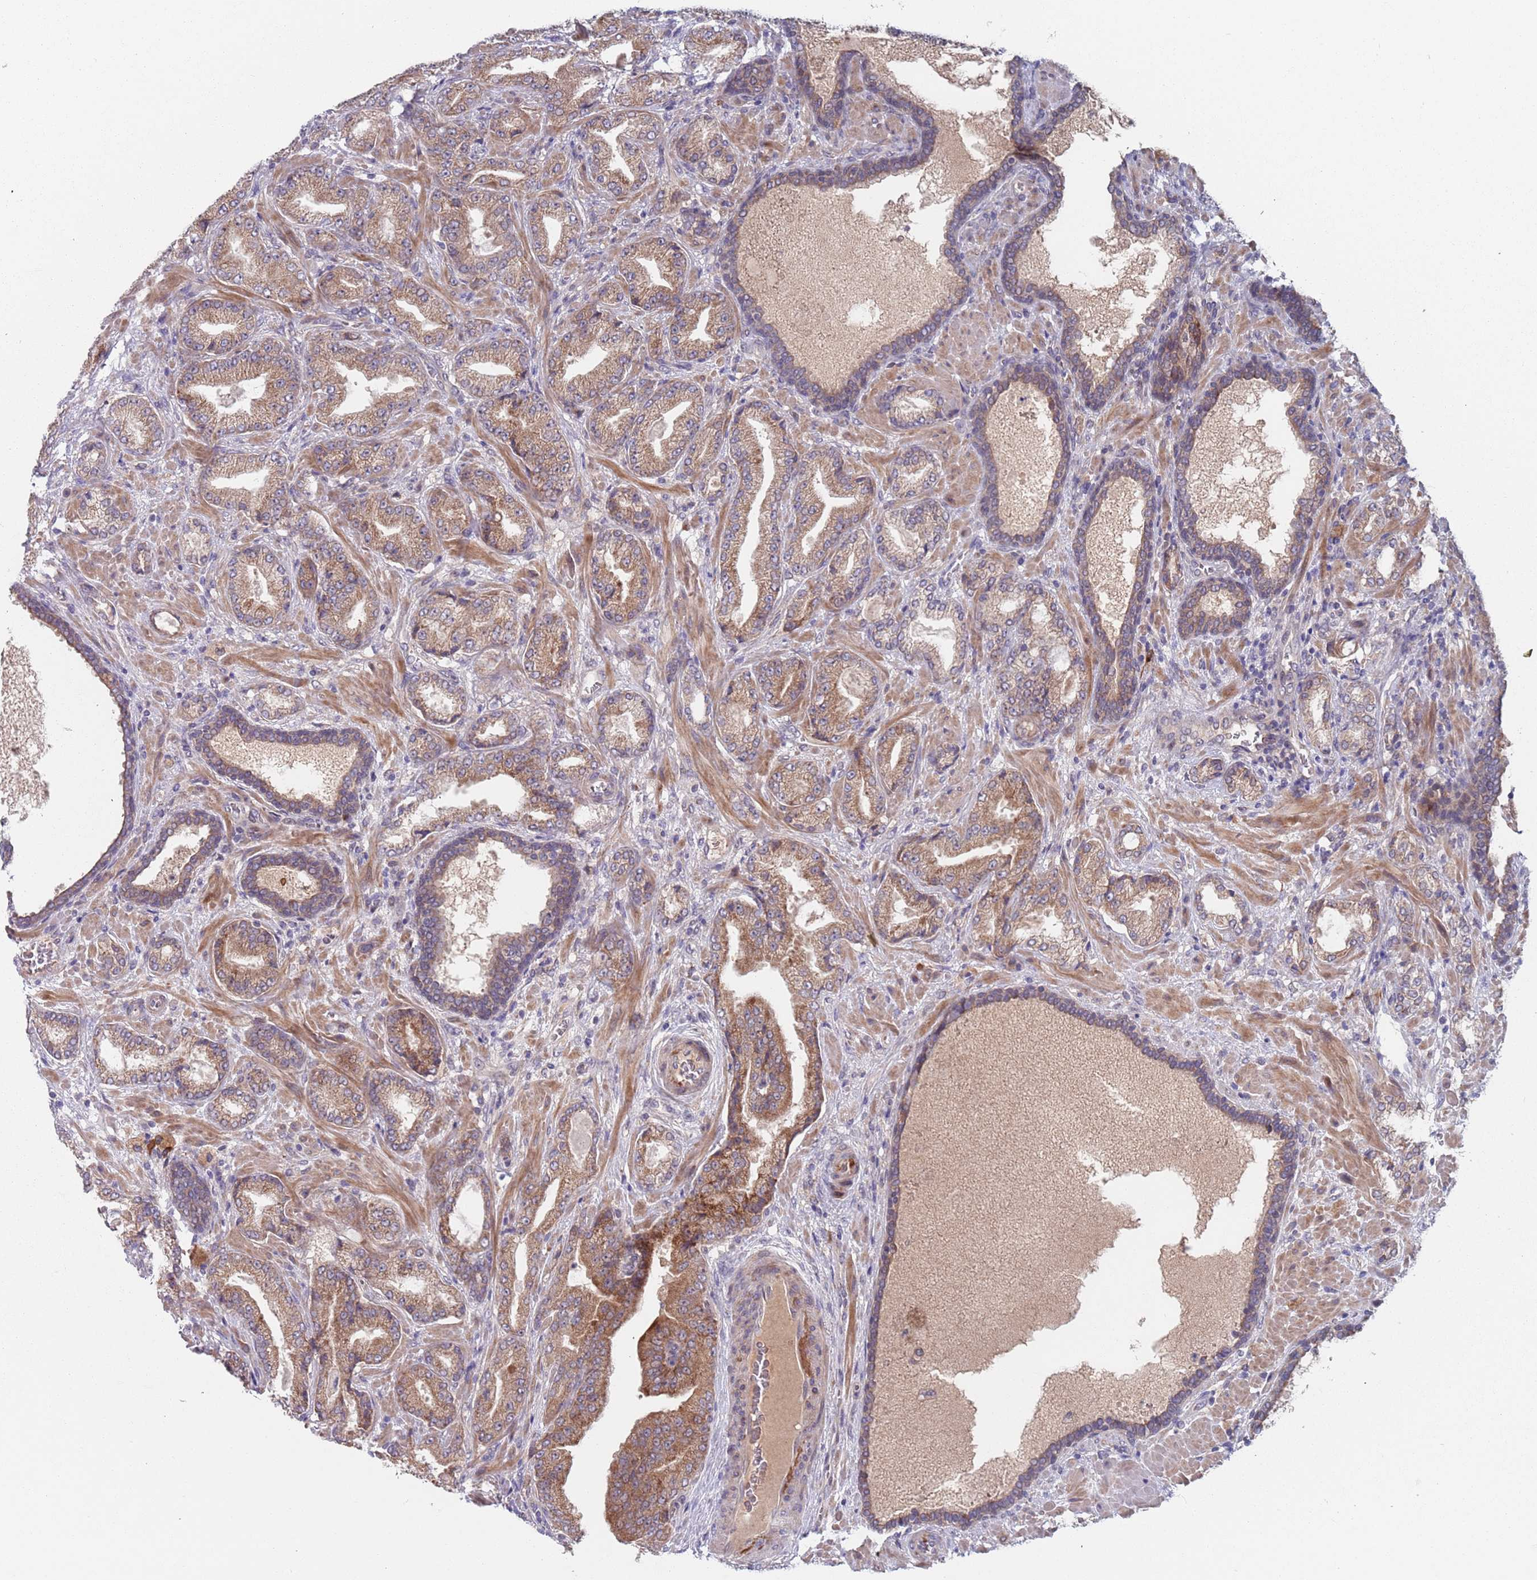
{"staining": {"intensity": "moderate", "quantity": ">75%", "location": "cytoplasmic/membranous"}, "tissue": "prostate cancer", "cell_type": "Tumor cells", "image_type": "cancer", "snomed": [{"axis": "morphology", "description": "Adenocarcinoma, High grade"}, {"axis": "topography", "description": "Prostate"}], "caption": "A brown stain labels moderate cytoplasmic/membranous positivity of a protein in human adenocarcinoma (high-grade) (prostate) tumor cells. The protein is stained brown, and the nuclei are stained in blue (DAB IHC with brightfield microscopy, high magnification).", "gene": "ZNF140", "patient": {"sex": "male", "age": 68}}